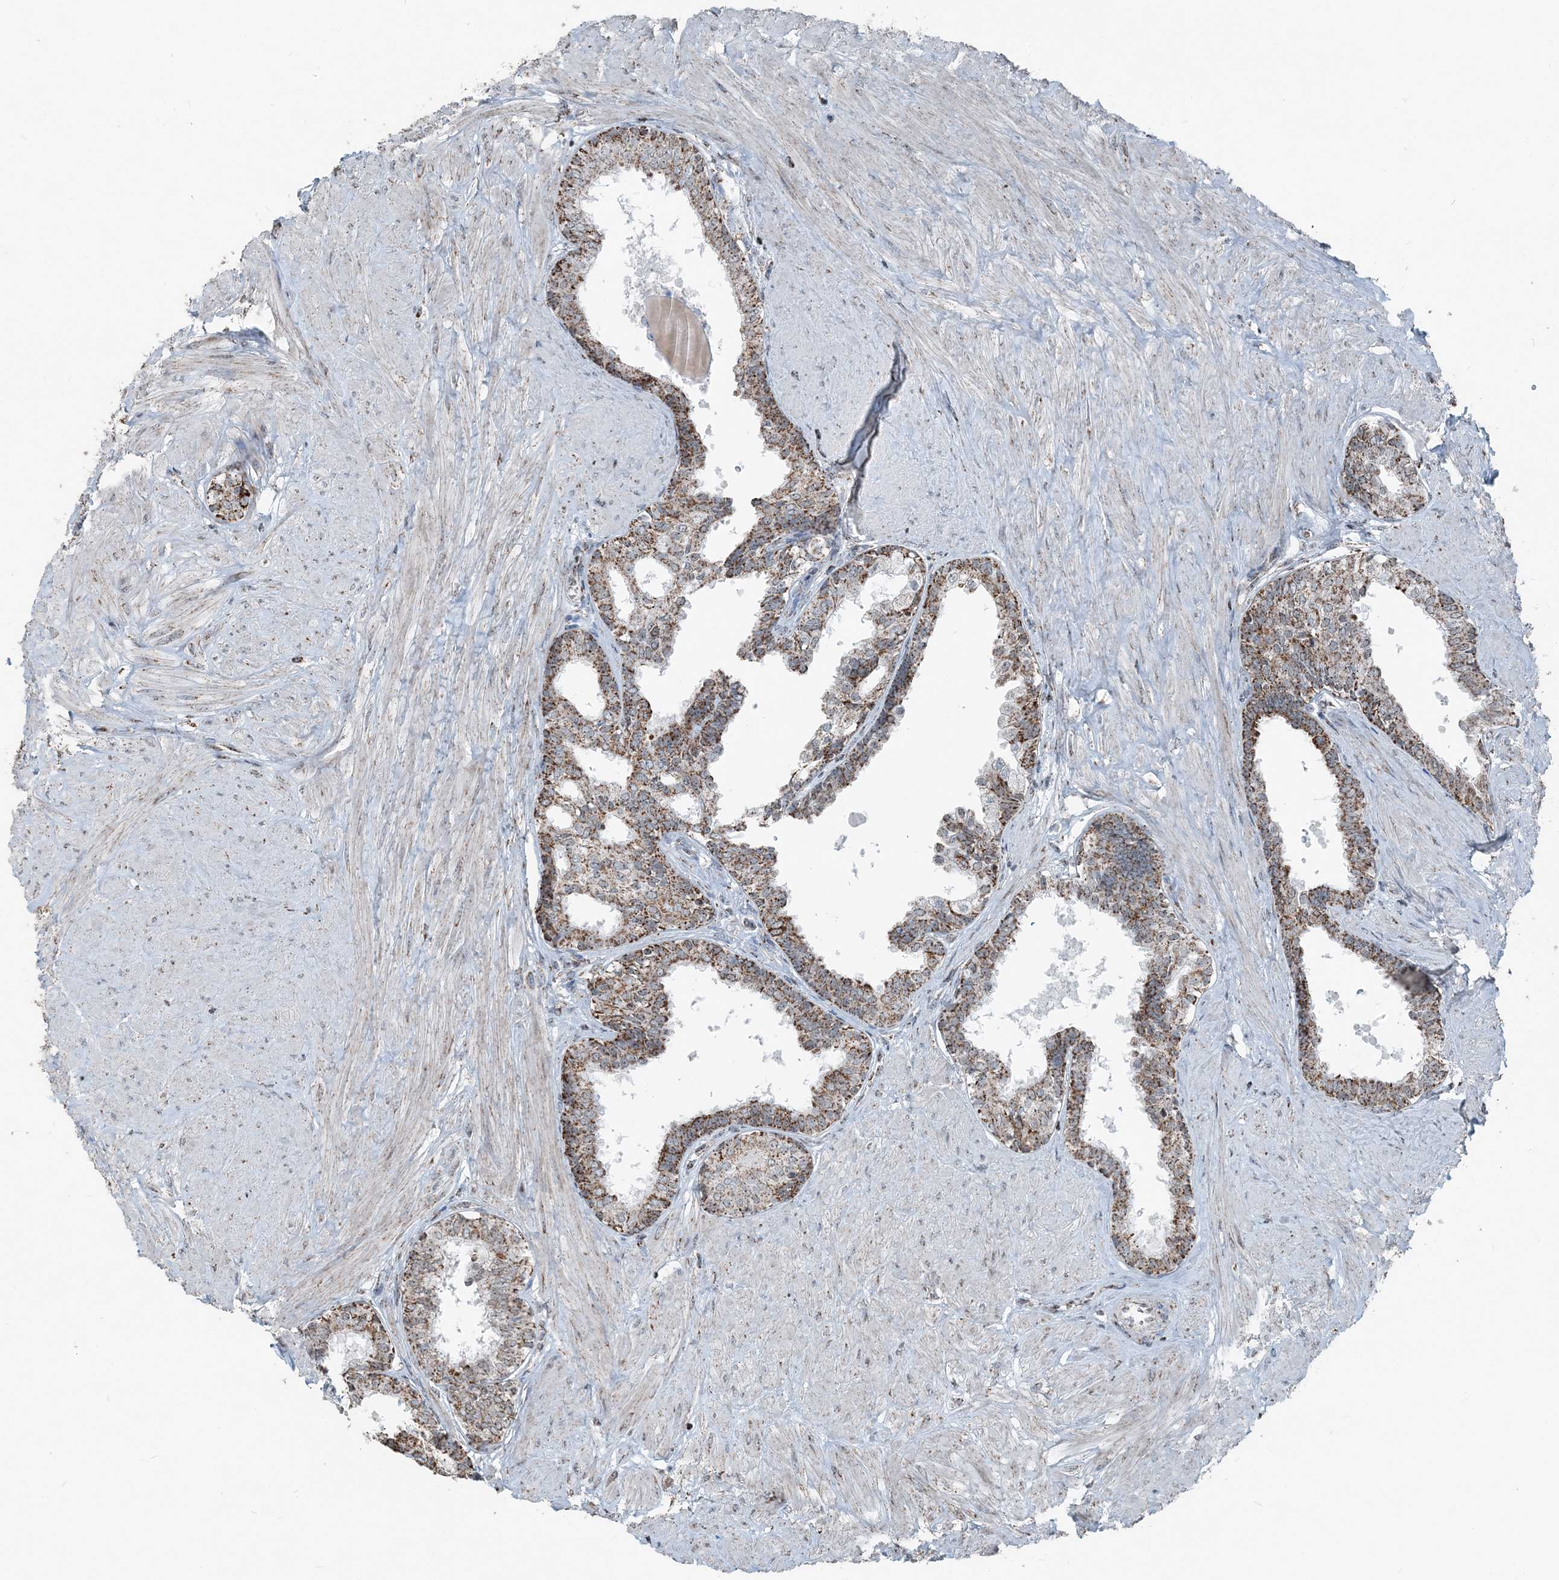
{"staining": {"intensity": "strong", "quantity": ">75%", "location": "cytoplasmic/membranous"}, "tissue": "prostate", "cell_type": "Glandular cells", "image_type": "normal", "snomed": [{"axis": "morphology", "description": "Normal tissue, NOS"}, {"axis": "topography", "description": "Prostate"}], "caption": "Approximately >75% of glandular cells in normal prostate reveal strong cytoplasmic/membranous protein positivity as visualized by brown immunohistochemical staining.", "gene": "SUCLG1", "patient": {"sex": "male", "age": 48}}